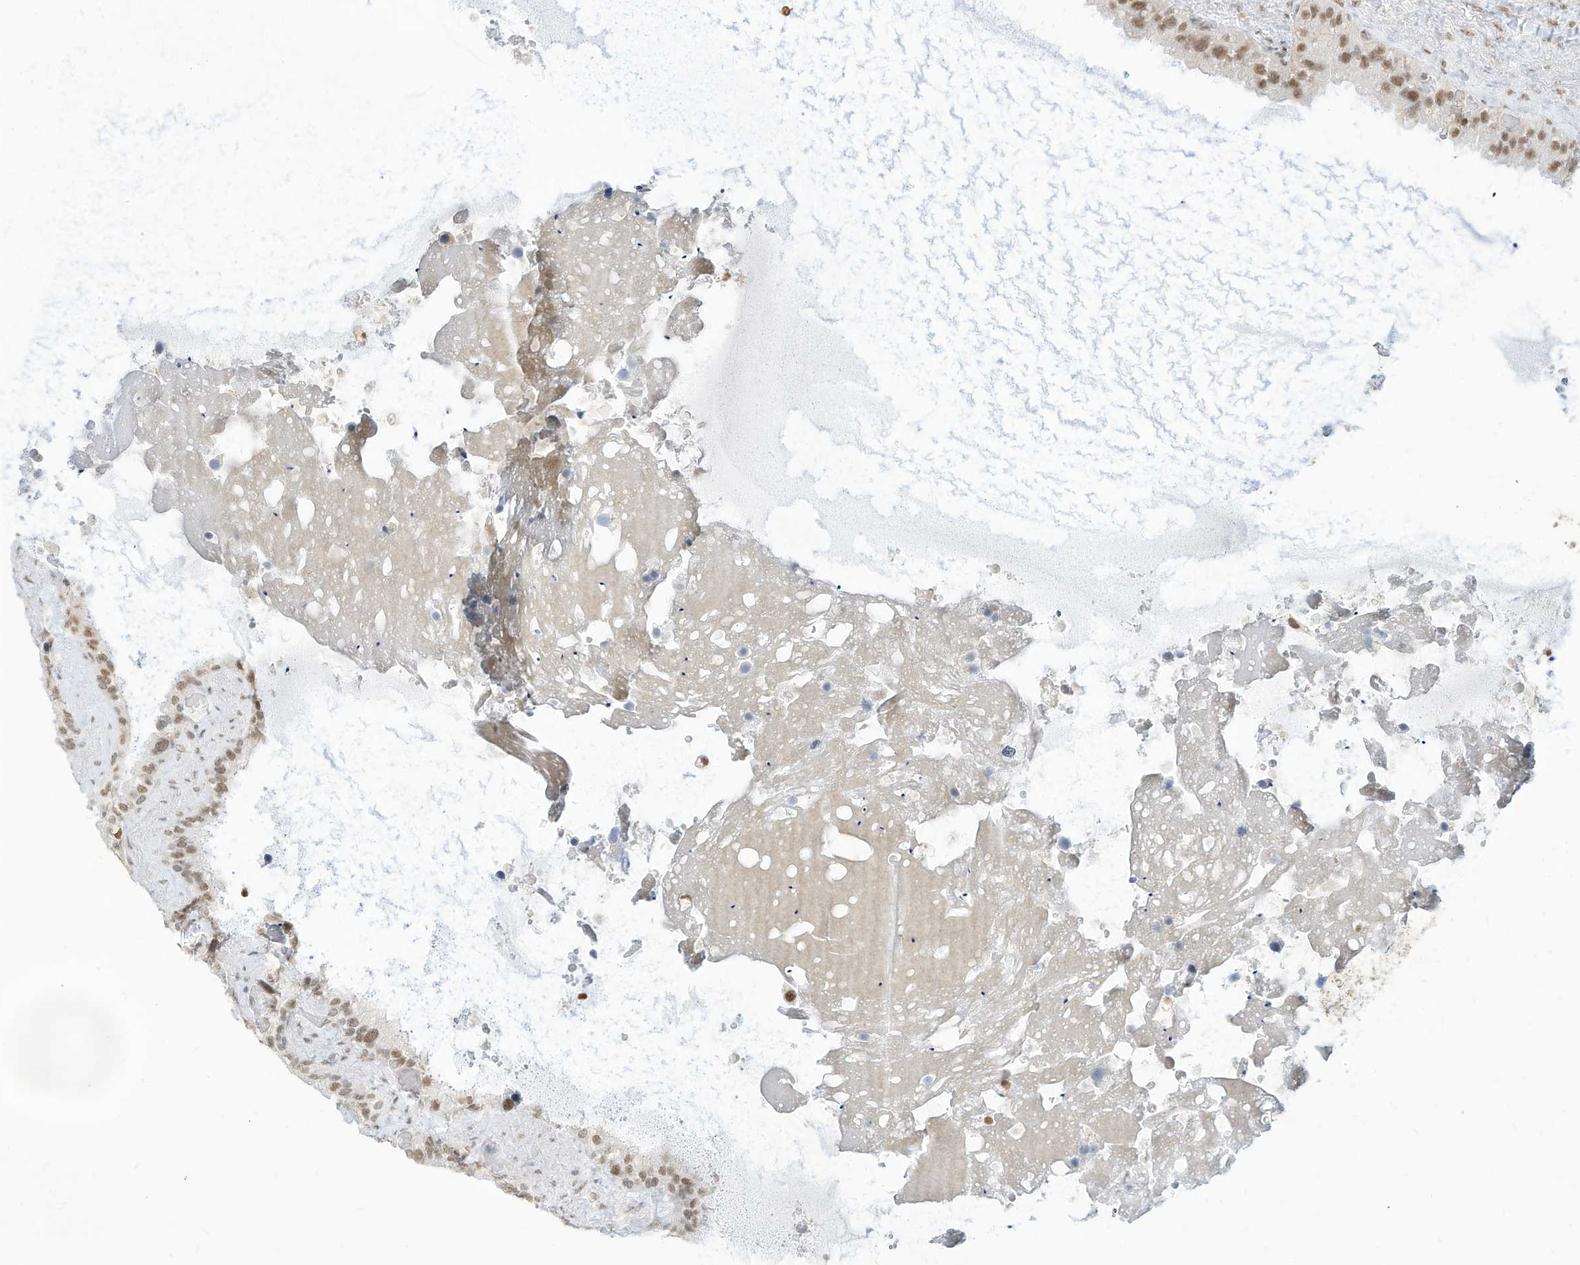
{"staining": {"intensity": "moderate", "quantity": ">75%", "location": "nuclear"}, "tissue": "seminal vesicle", "cell_type": "Glandular cells", "image_type": "normal", "snomed": [{"axis": "morphology", "description": "Normal tissue, NOS"}, {"axis": "topography", "description": "Prostate"}, {"axis": "topography", "description": "Seminal veicle"}], "caption": "Normal seminal vesicle was stained to show a protein in brown. There is medium levels of moderate nuclear positivity in approximately >75% of glandular cells.", "gene": "NHSL1", "patient": {"sex": "male", "age": 68}}